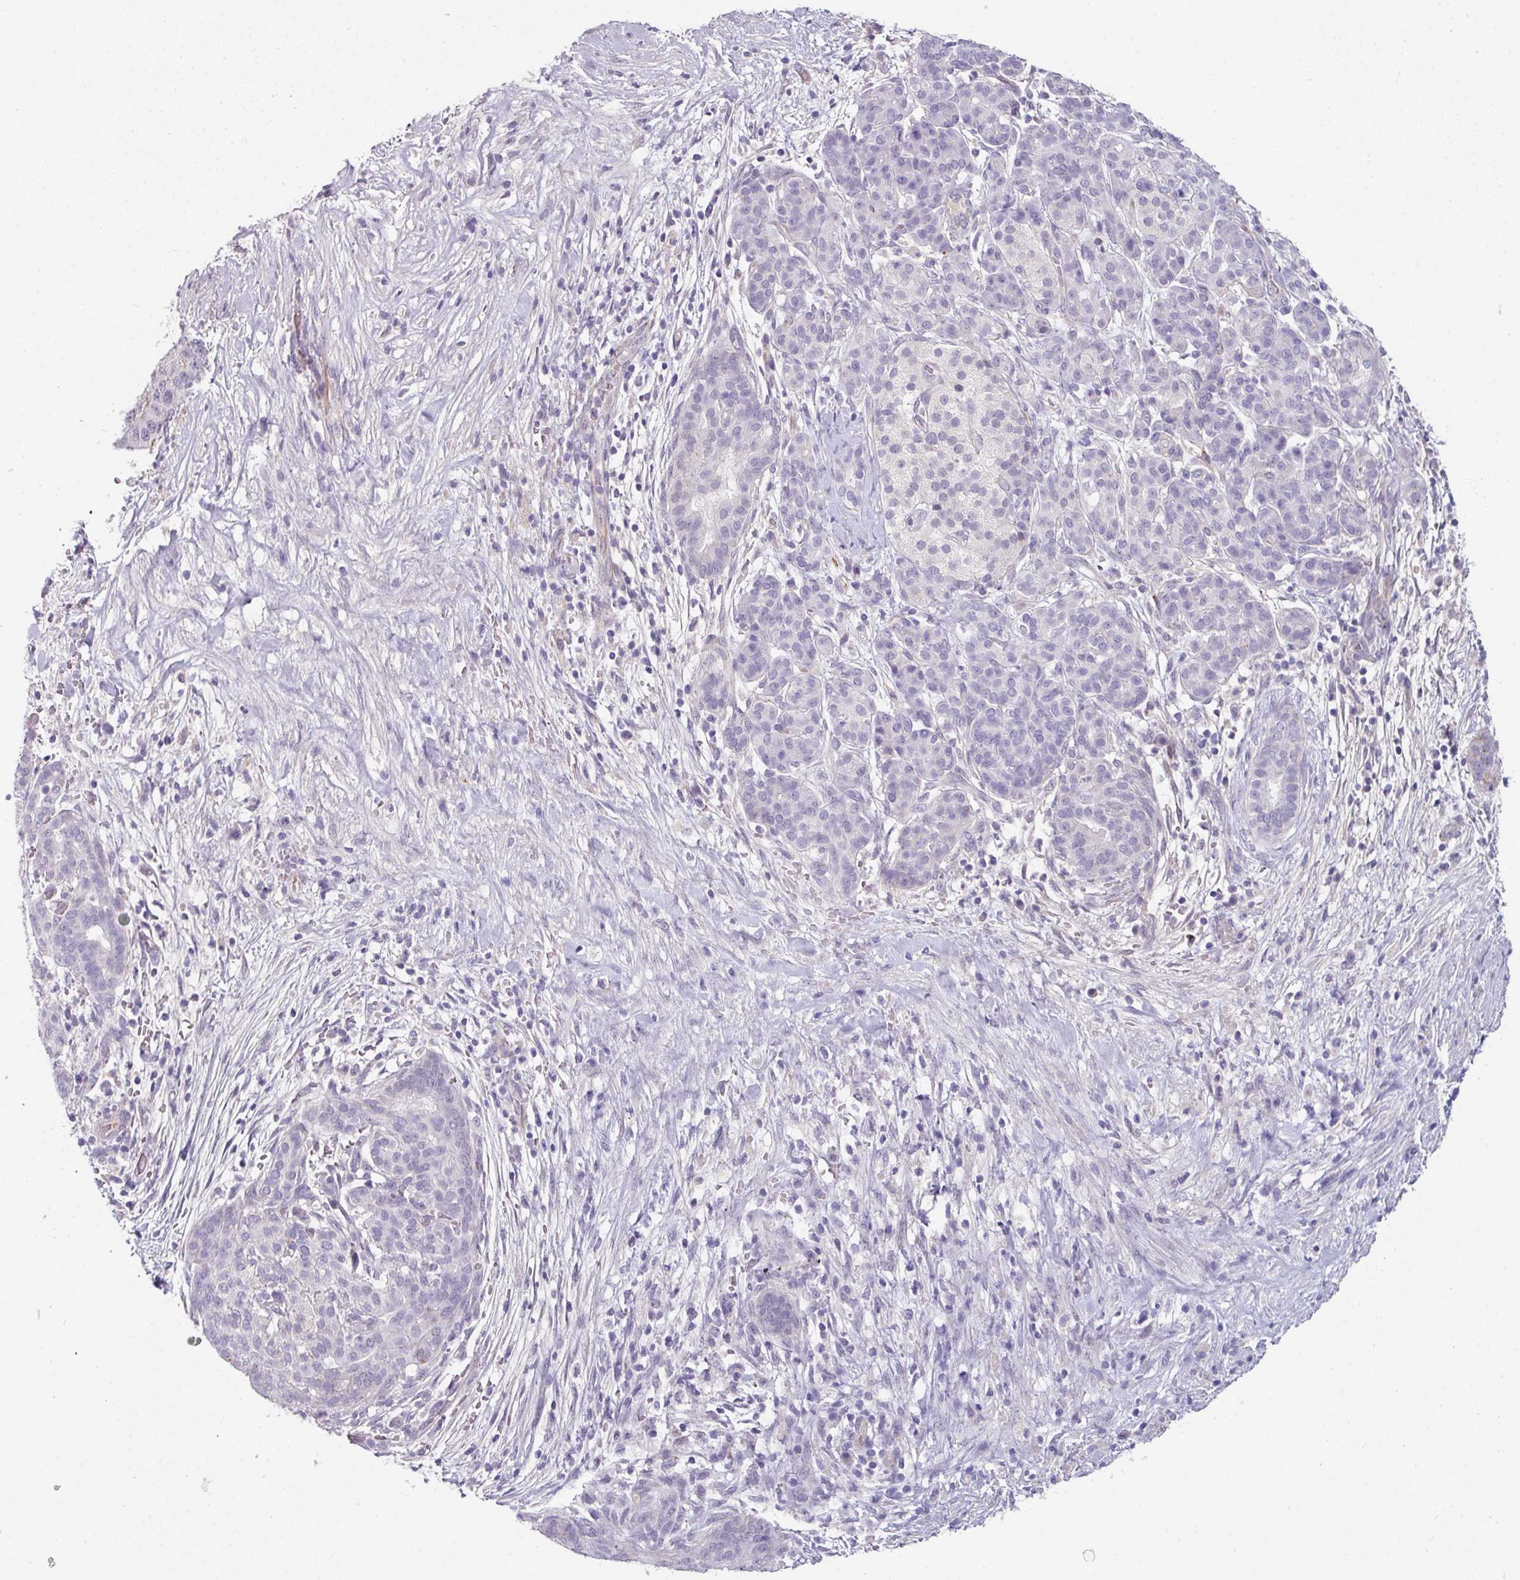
{"staining": {"intensity": "negative", "quantity": "none", "location": "none"}, "tissue": "pancreatic cancer", "cell_type": "Tumor cells", "image_type": "cancer", "snomed": [{"axis": "morphology", "description": "Adenocarcinoma, NOS"}, {"axis": "topography", "description": "Pancreas"}], "caption": "The histopathology image shows no staining of tumor cells in pancreatic cancer (adenocarcinoma).", "gene": "EYA3", "patient": {"sex": "male", "age": 44}}